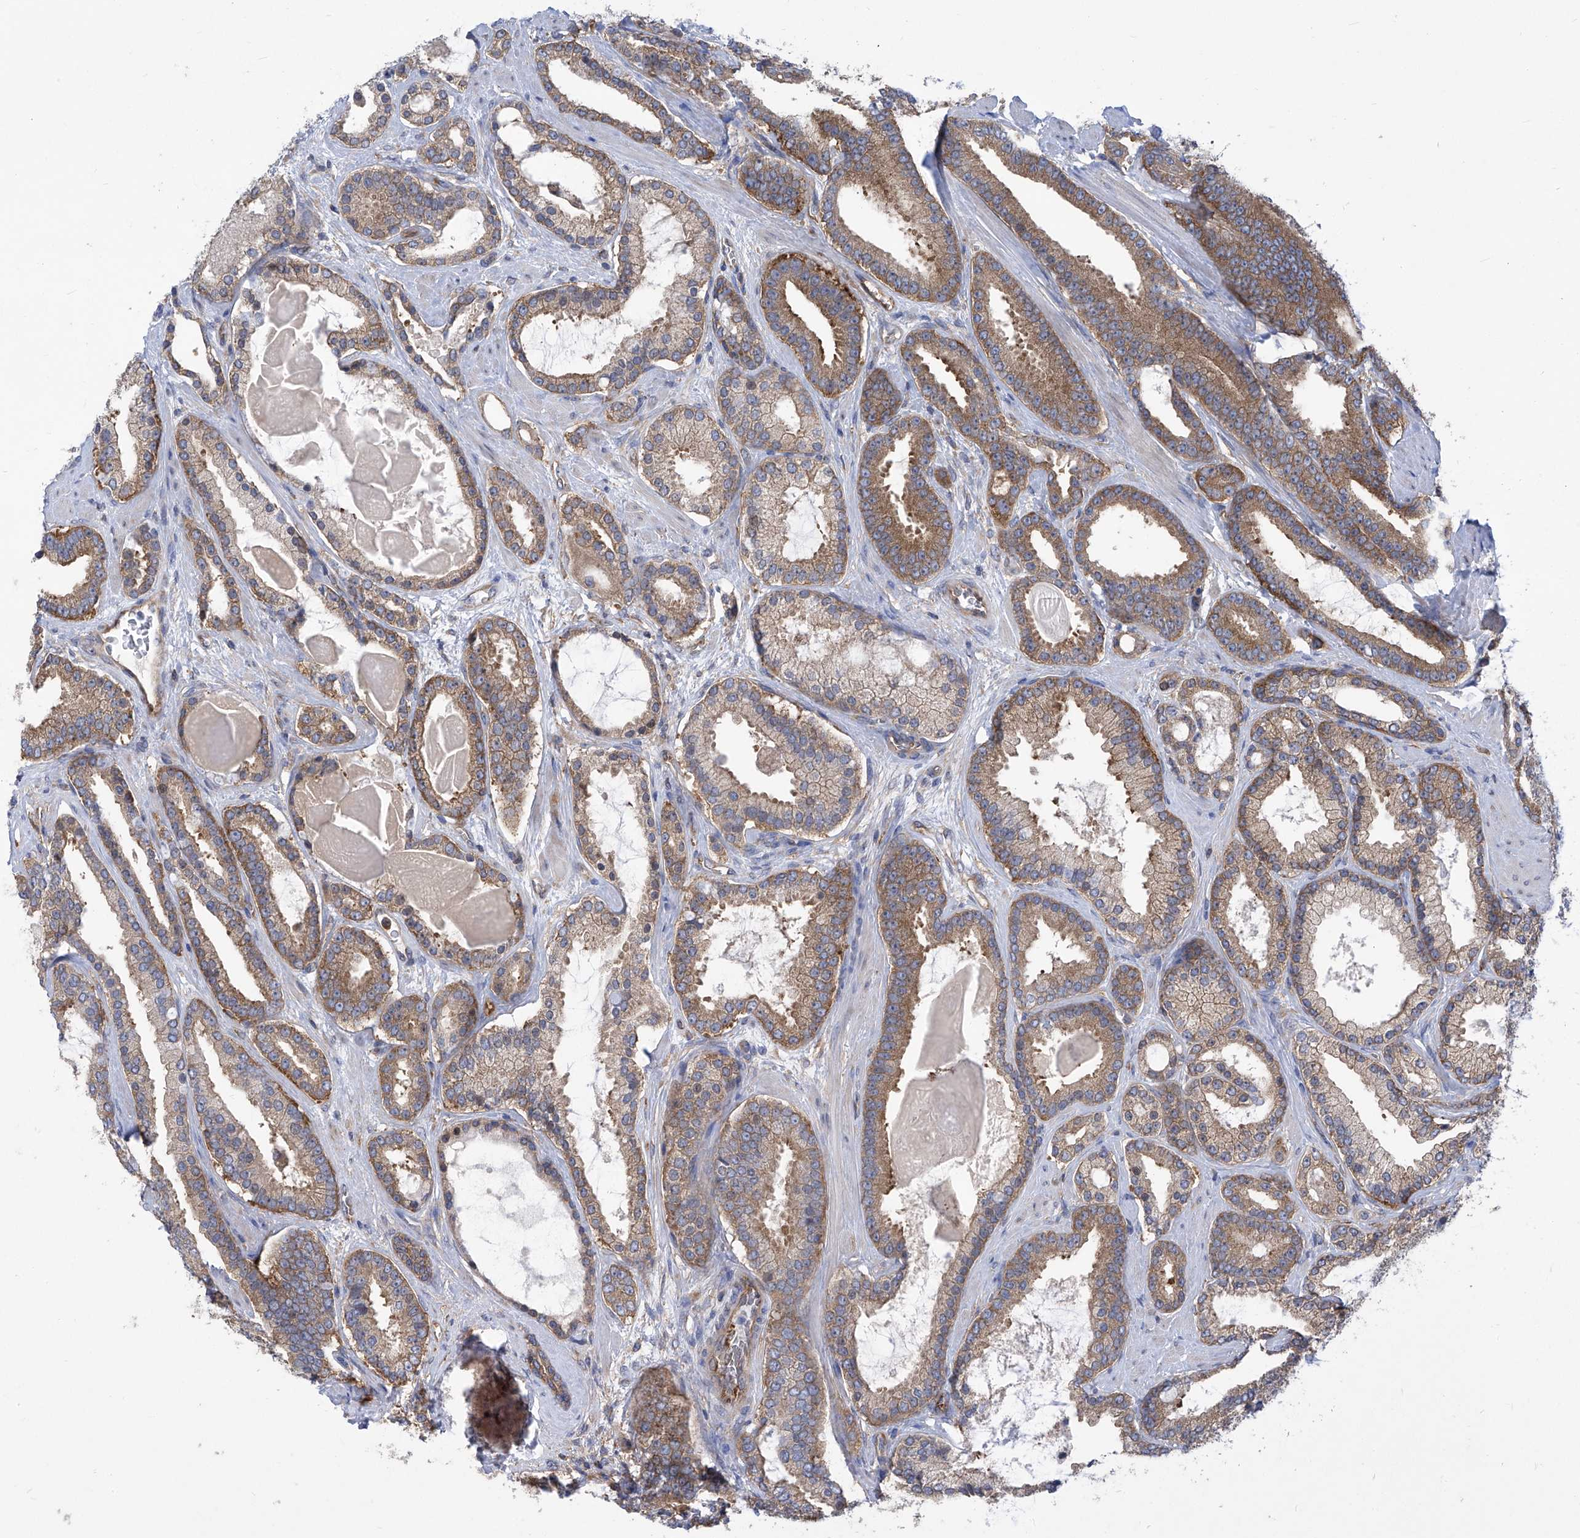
{"staining": {"intensity": "moderate", "quantity": "25%-75%", "location": "cytoplasmic/membranous"}, "tissue": "prostate cancer", "cell_type": "Tumor cells", "image_type": "cancer", "snomed": [{"axis": "morphology", "description": "Adenocarcinoma, High grade"}, {"axis": "topography", "description": "Prostate"}], "caption": "Immunohistochemistry (IHC) micrograph of neoplastic tissue: human prostate cancer (adenocarcinoma (high-grade)) stained using immunohistochemistry displays medium levels of moderate protein expression localized specifically in the cytoplasmic/membranous of tumor cells, appearing as a cytoplasmic/membranous brown color.", "gene": "EIF3M", "patient": {"sex": "male", "age": 60}}